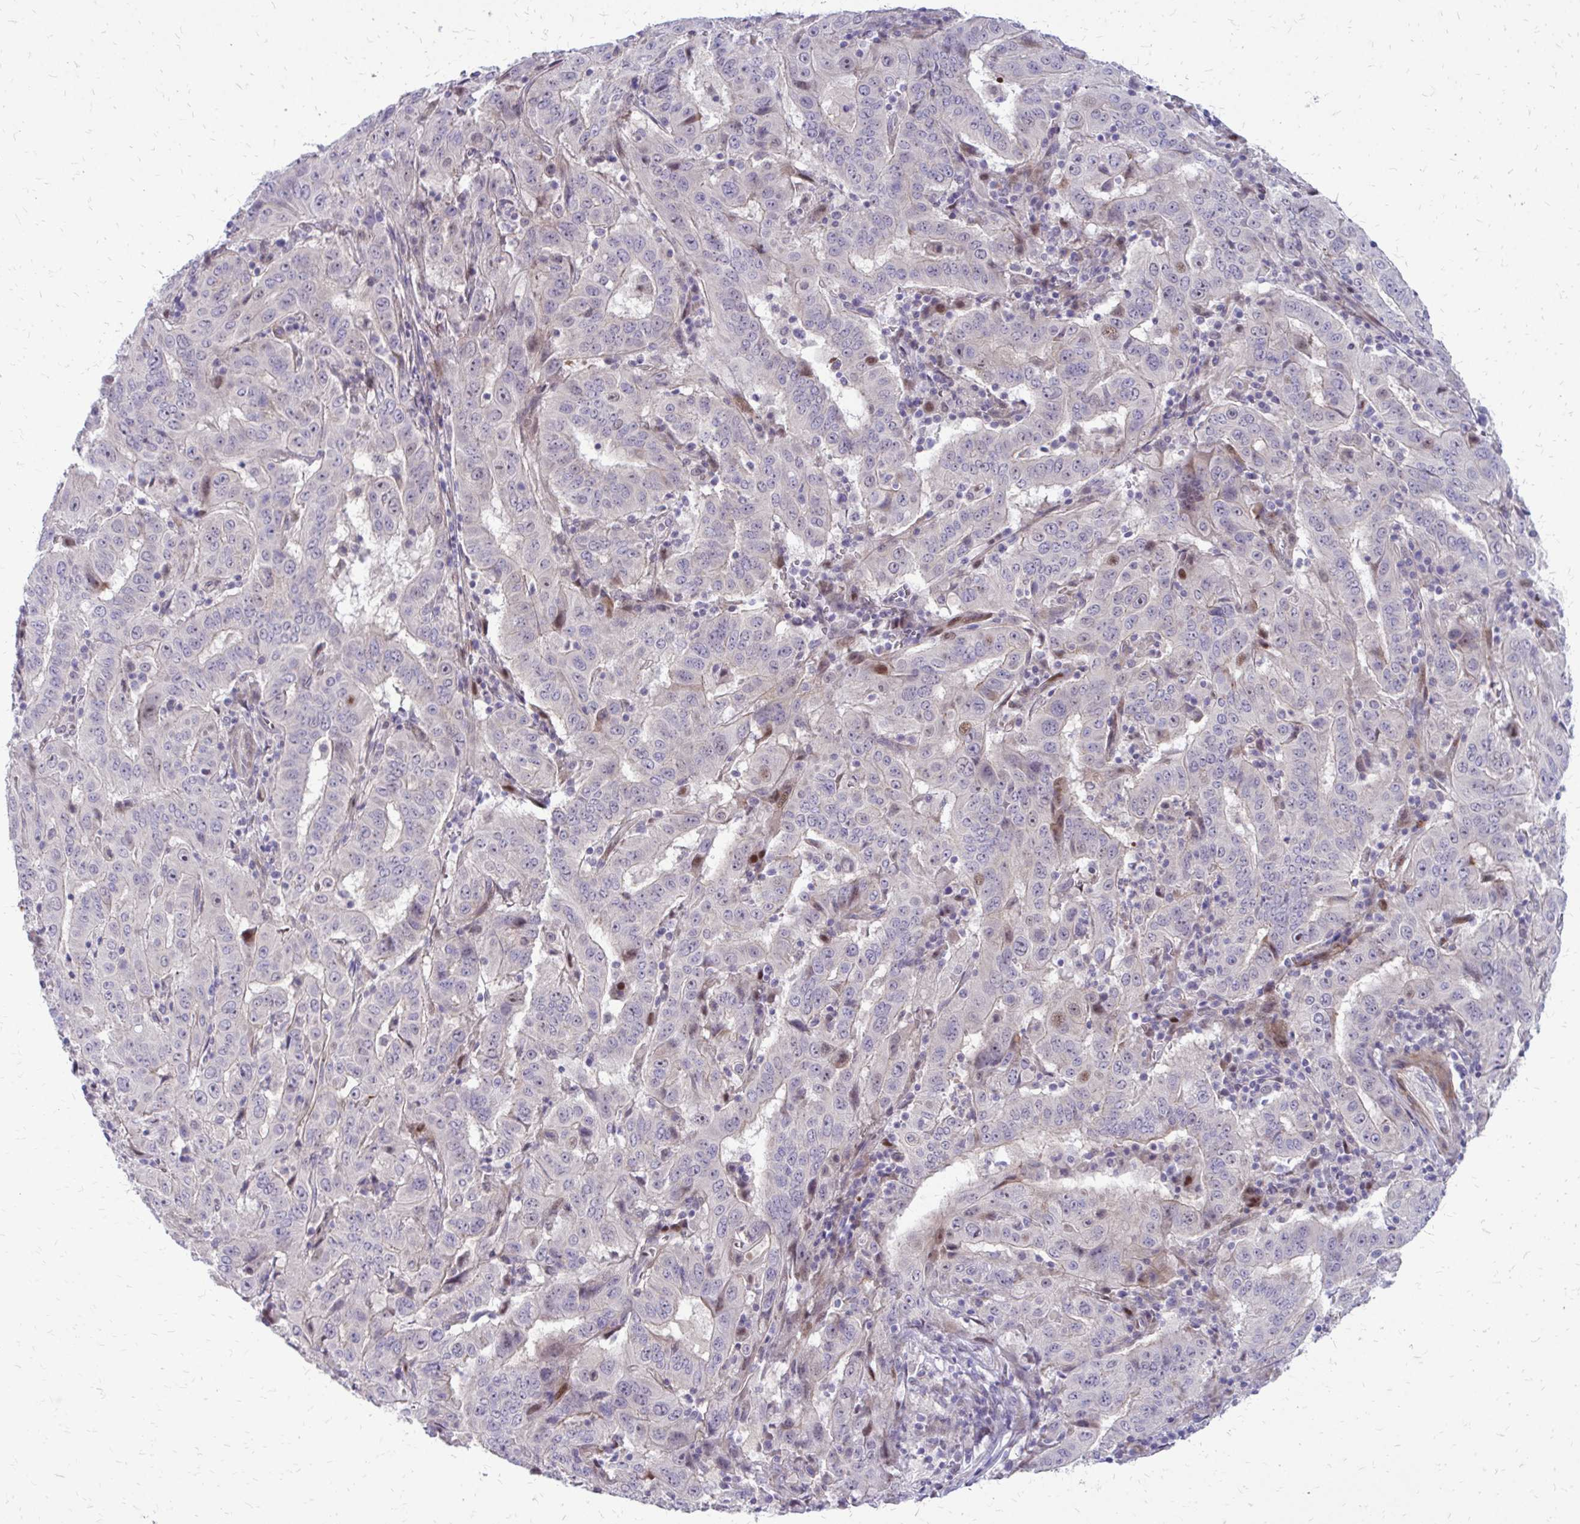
{"staining": {"intensity": "negative", "quantity": "none", "location": "none"}, "tissue": "pancreatic cancer", "cell_type": "Tumor cells", "image_type": "cancer", "snomed": [{"axis": "morphology", "description": "Adenocarcinoma, NOS"}, {"axis": "topography", "description": "Pancreas"}], "caption": "Immunohistochemistry (IHC) micrograph of pancreatic cancer stained for a protein (brown), which reveals no staining in tumor cells. (Stains: DAB (3,3'-diaminobenzidine) immunohistochemistry with hematoxylin counter stain, Microscopy: brightfield microscopy at high magnification).", "gene": "PPDPFL", "patient": {"sex": "male", "age": 63}}